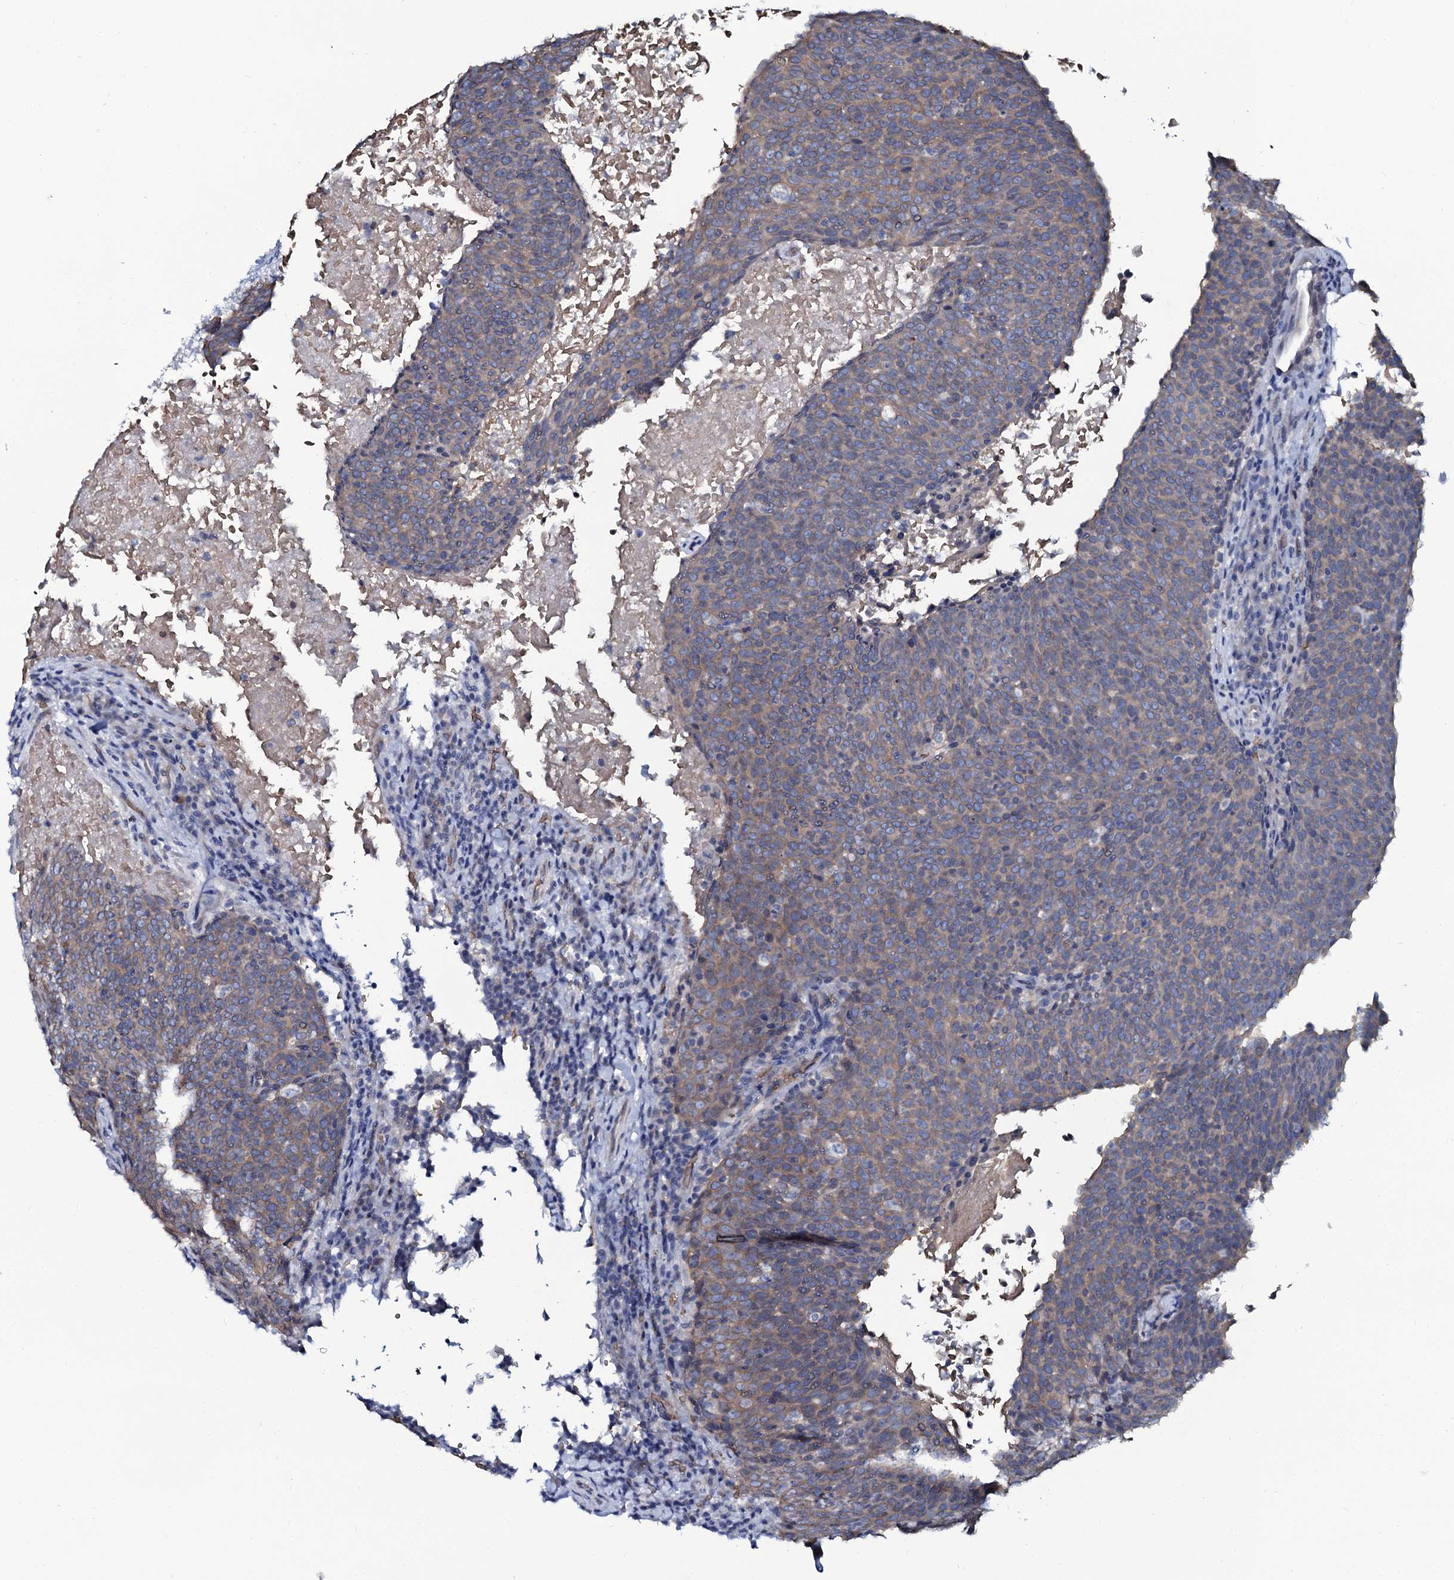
{"staining": {"intensity": "weak", "quantity": ">75%", "location": "cytoplasmic/membranous"}, "tissue": "head and neck cancer", "cell_type": "Tumor cells", "image_type": "cancer", "snomed": [{"axis": "morphology", "description": "Squamous cell carcinoma, NOS"}, {"axis": "morphology", "description": "Squamous cell carcinoma, metastatic, NOS"}, {"axis": "topography", "description": "Lymph node"}, {"axis": "topography", "description": "Head-Neck"}], "caption": "Protein staining exhibits weak cytoplasmic/membranous positivity in about >75% of tumor cells in metastatic squamous cell carcinoma (head and neck).", "gene": "C10orf88", "patient": {"sex": "male", "age": 62}}